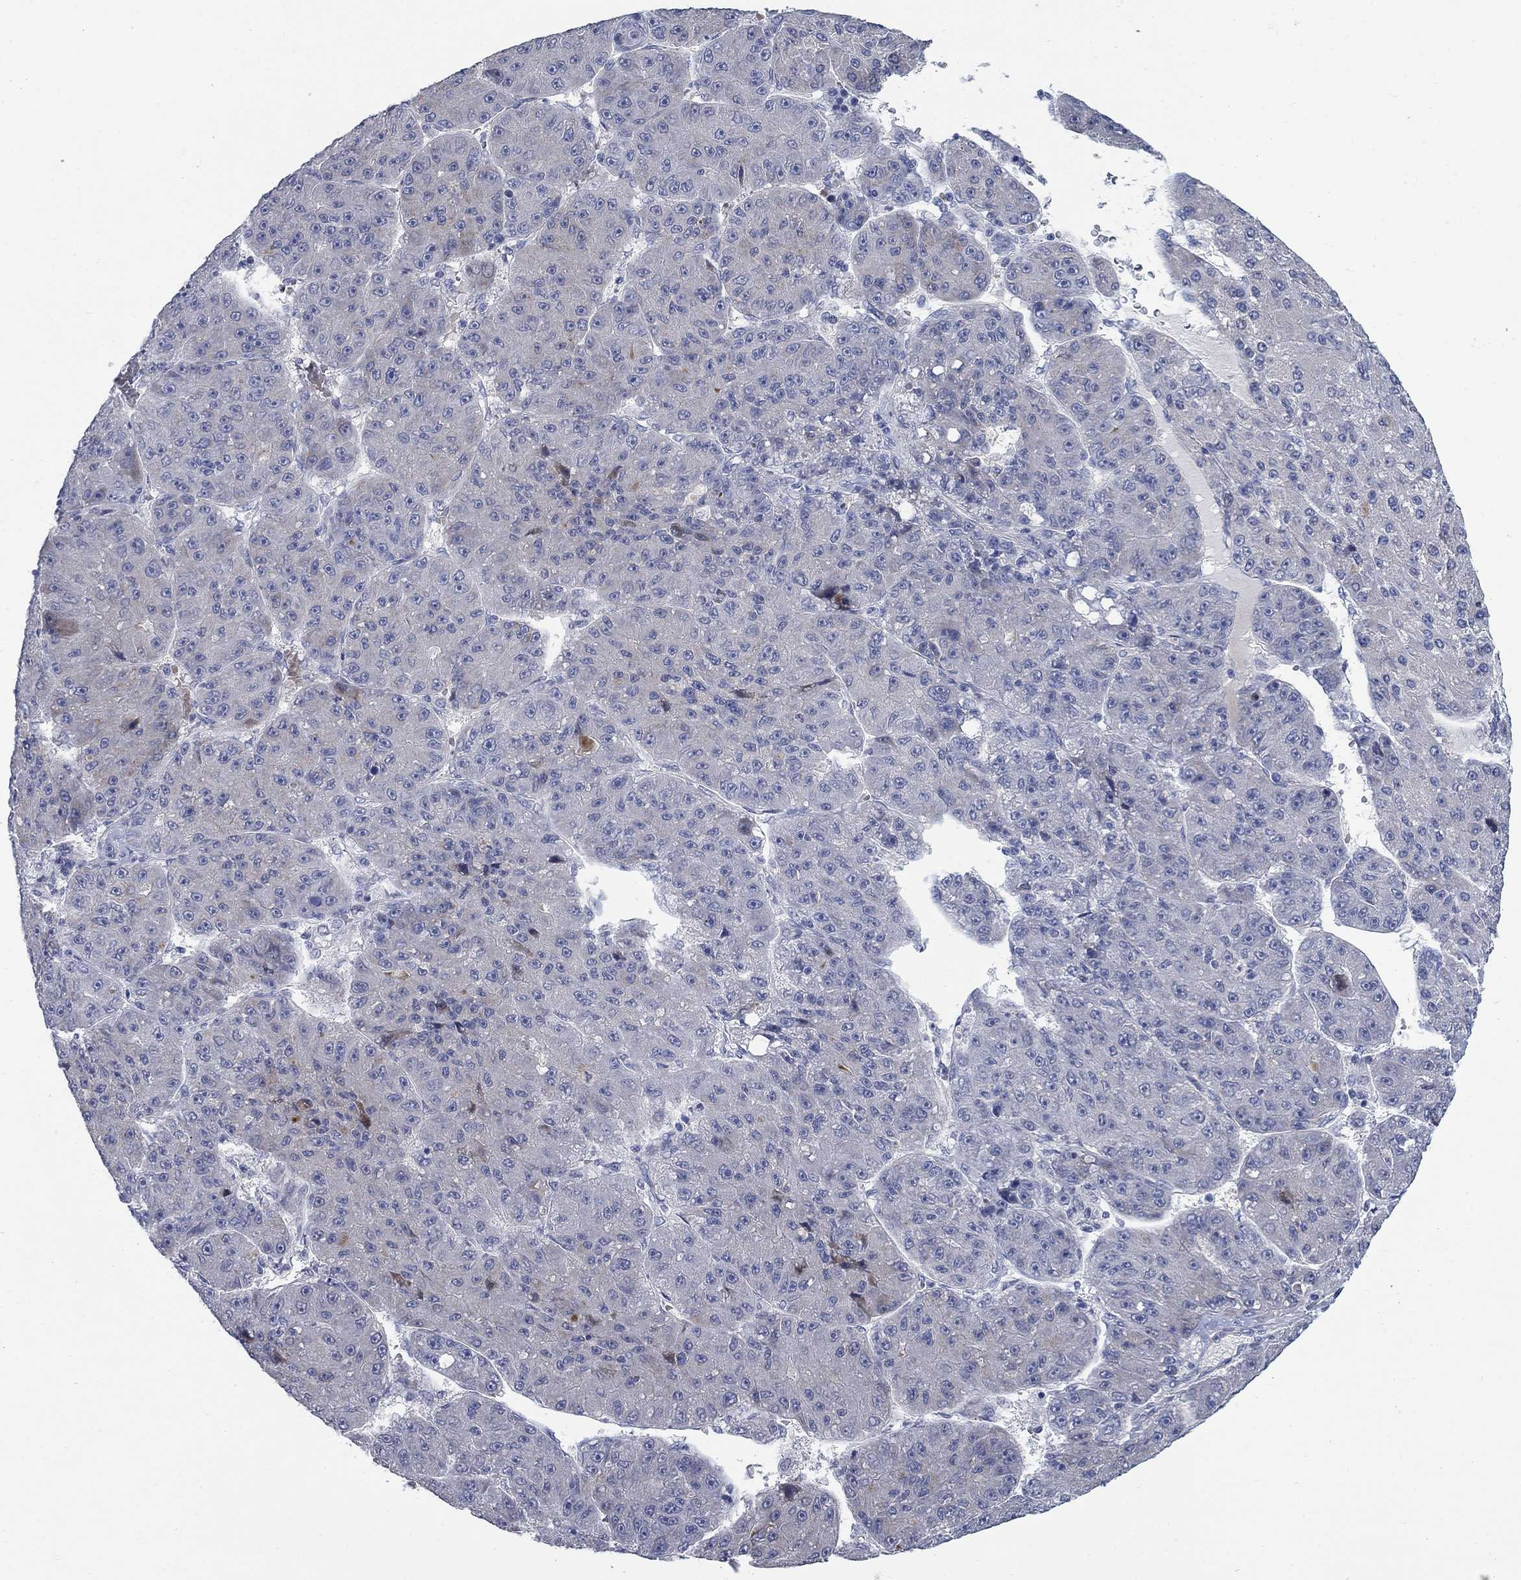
{"staining": {"intensity": "negative", "quantity": "none", "location": "none"}, "tissue": "liver cancer", "cell_type": "Tumor cells", "image_type": "cancer", "snomed": [{"axis": "morphology", "description": "Carcinoma, Hepatocellular, NOS"}, {"axis": "topography", "description": "Liver"}], "caption": "Immunohistochemical staining of liver cancer (hepatocellular carcinoma) exhibits no significant positivity in tumor cells.", "gene": "DNER", "patient": {"sex": "male", "age": 67}}